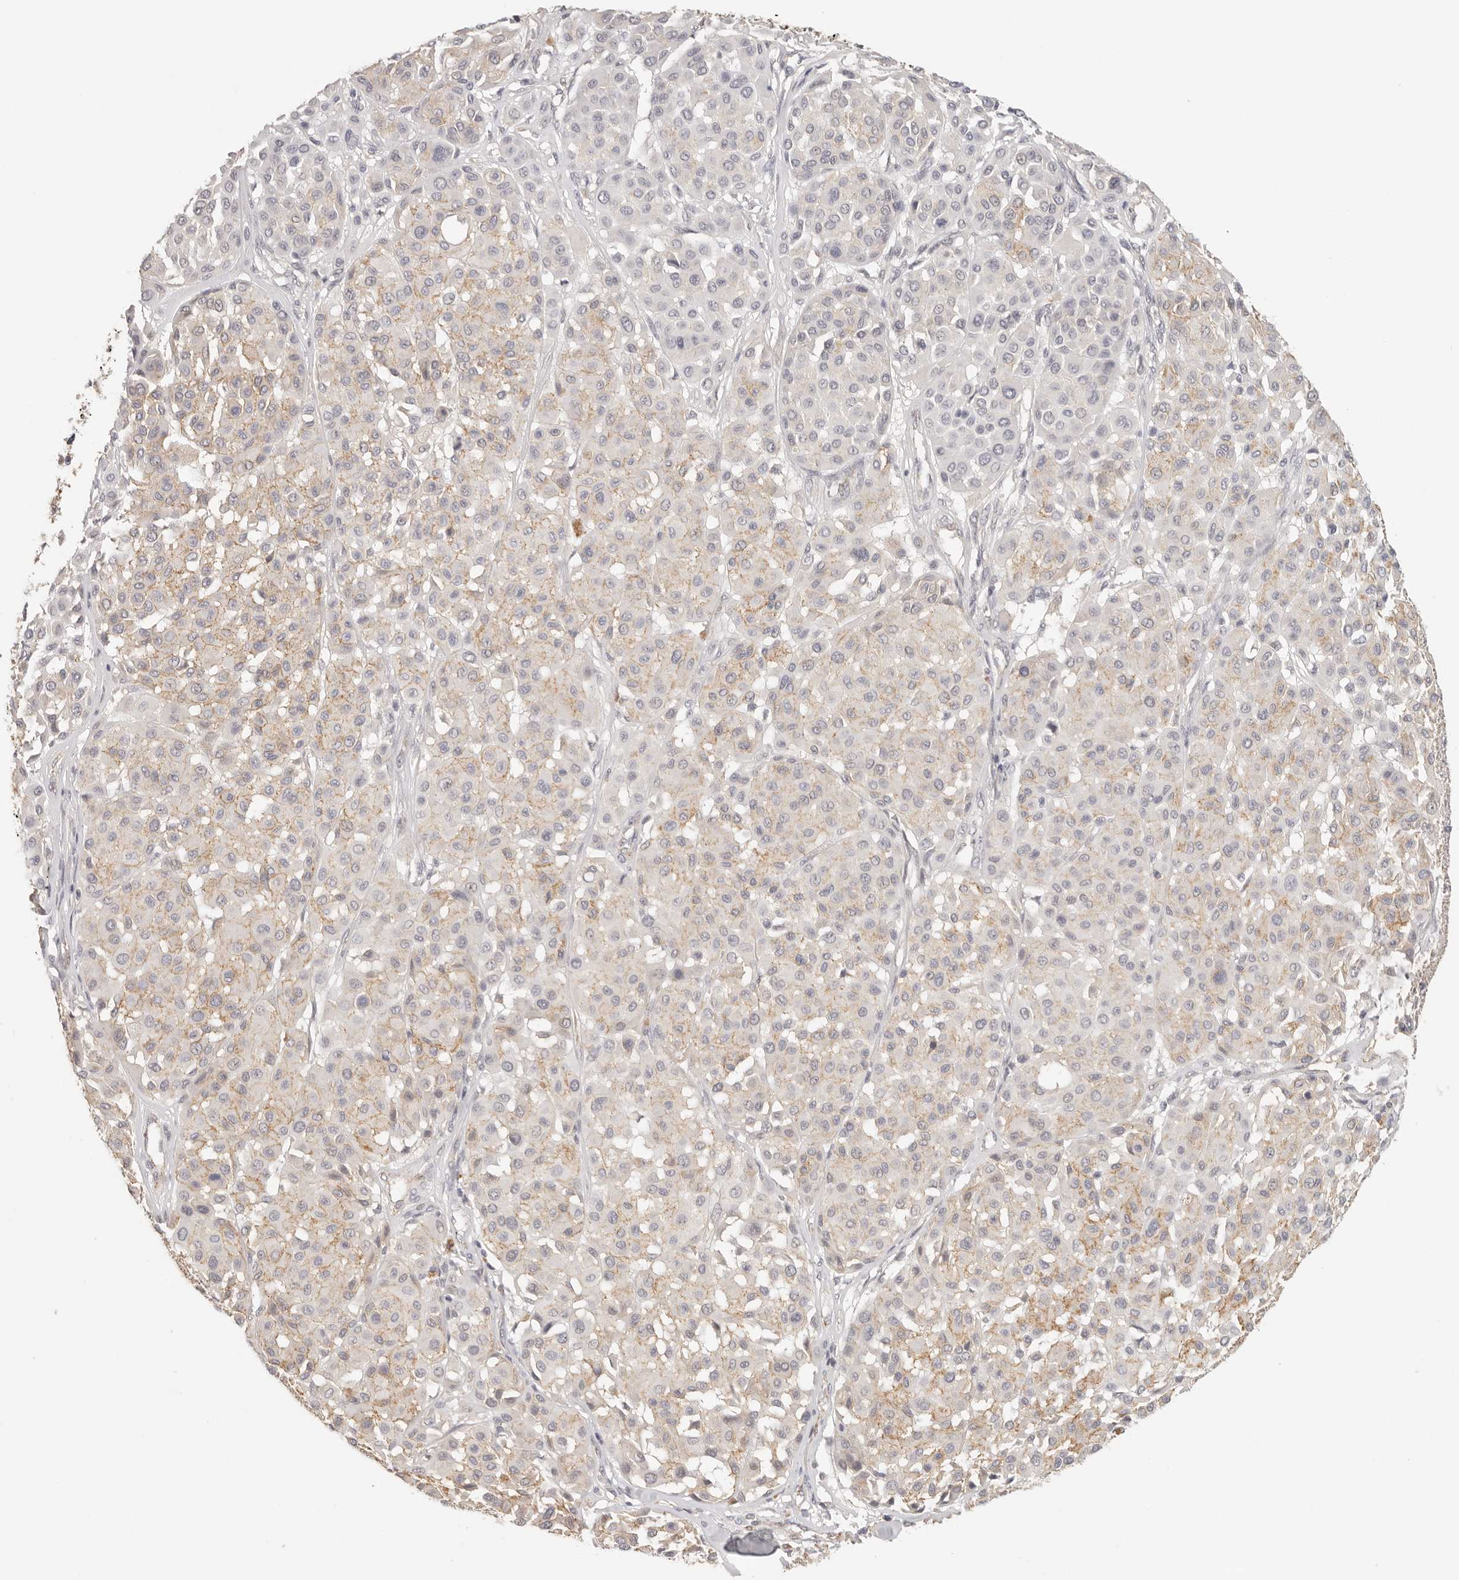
{"staining": {"intensity": "negative", "quantity": "none", "location": "none"}, "tissue": "melanoma", "cell_type": "Tumor cells", "image_type": "cancer", "snomed": [{"axis": "morphology", "description": "Malignant melanoma, Metastatic site"}, {"axis": "topography", "description": "Soft tissue"}], "caption": "Protein analysis of malignant melanoma (metastatic site) demonstrates no significant expression in tumor cells.", "gene": "ANXA9", "patient": {"sex": "male", "age": 41}}